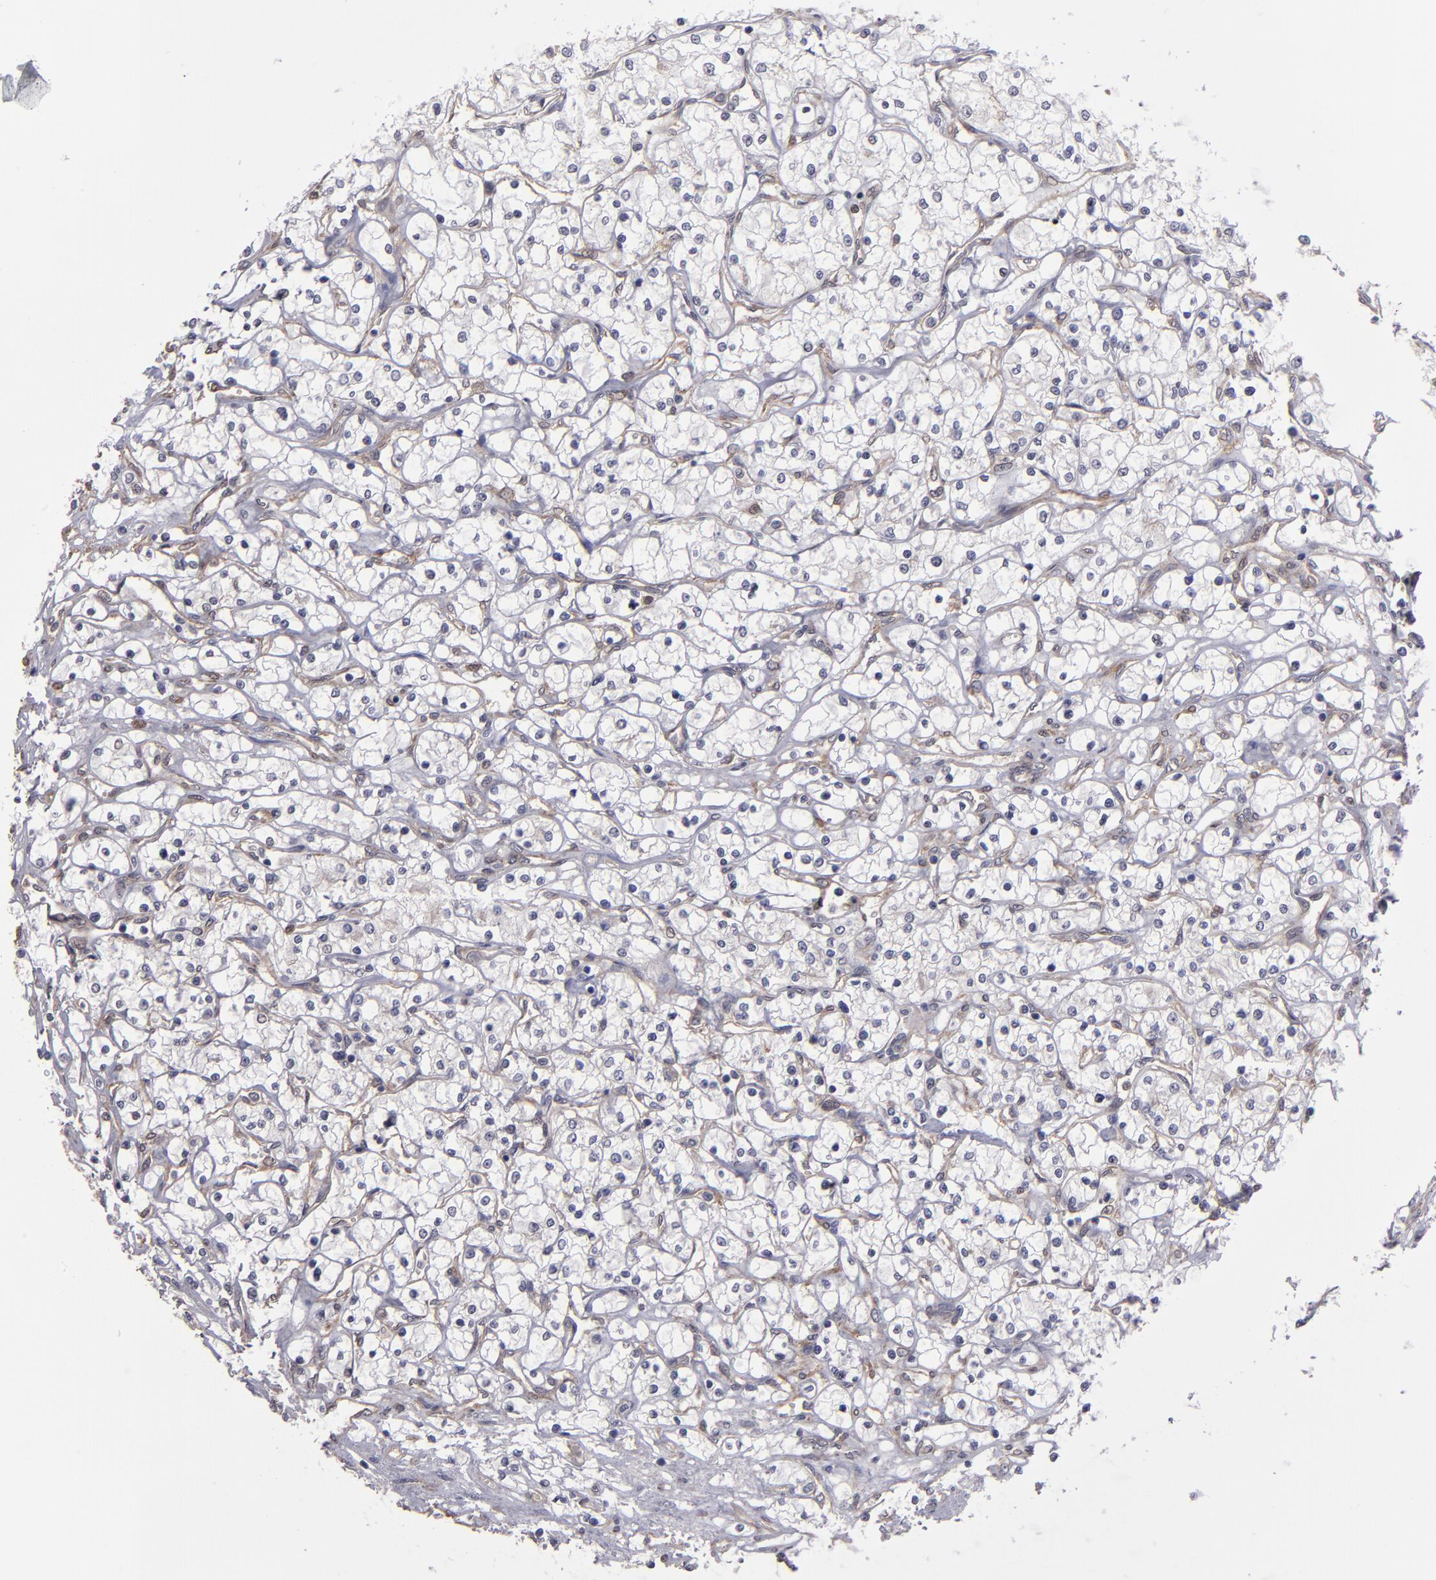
{"staining": {"intensity": "negative", "quantity": "none", "location": "none"}, "tissue": "renal cancer", "cell_type": "Tumor cells", "image_type": "cancer", "snomed": [{"axis": "morphology", "description": "Adenocarcinoma, NOS"}, {"axis": "topography", "description": "Kidney"}], "caption": "Tumor cells are negative for protein expression in human renal cancer.", "gene": "NDRG2", "patient": {"sex": "male", "age": 61}}